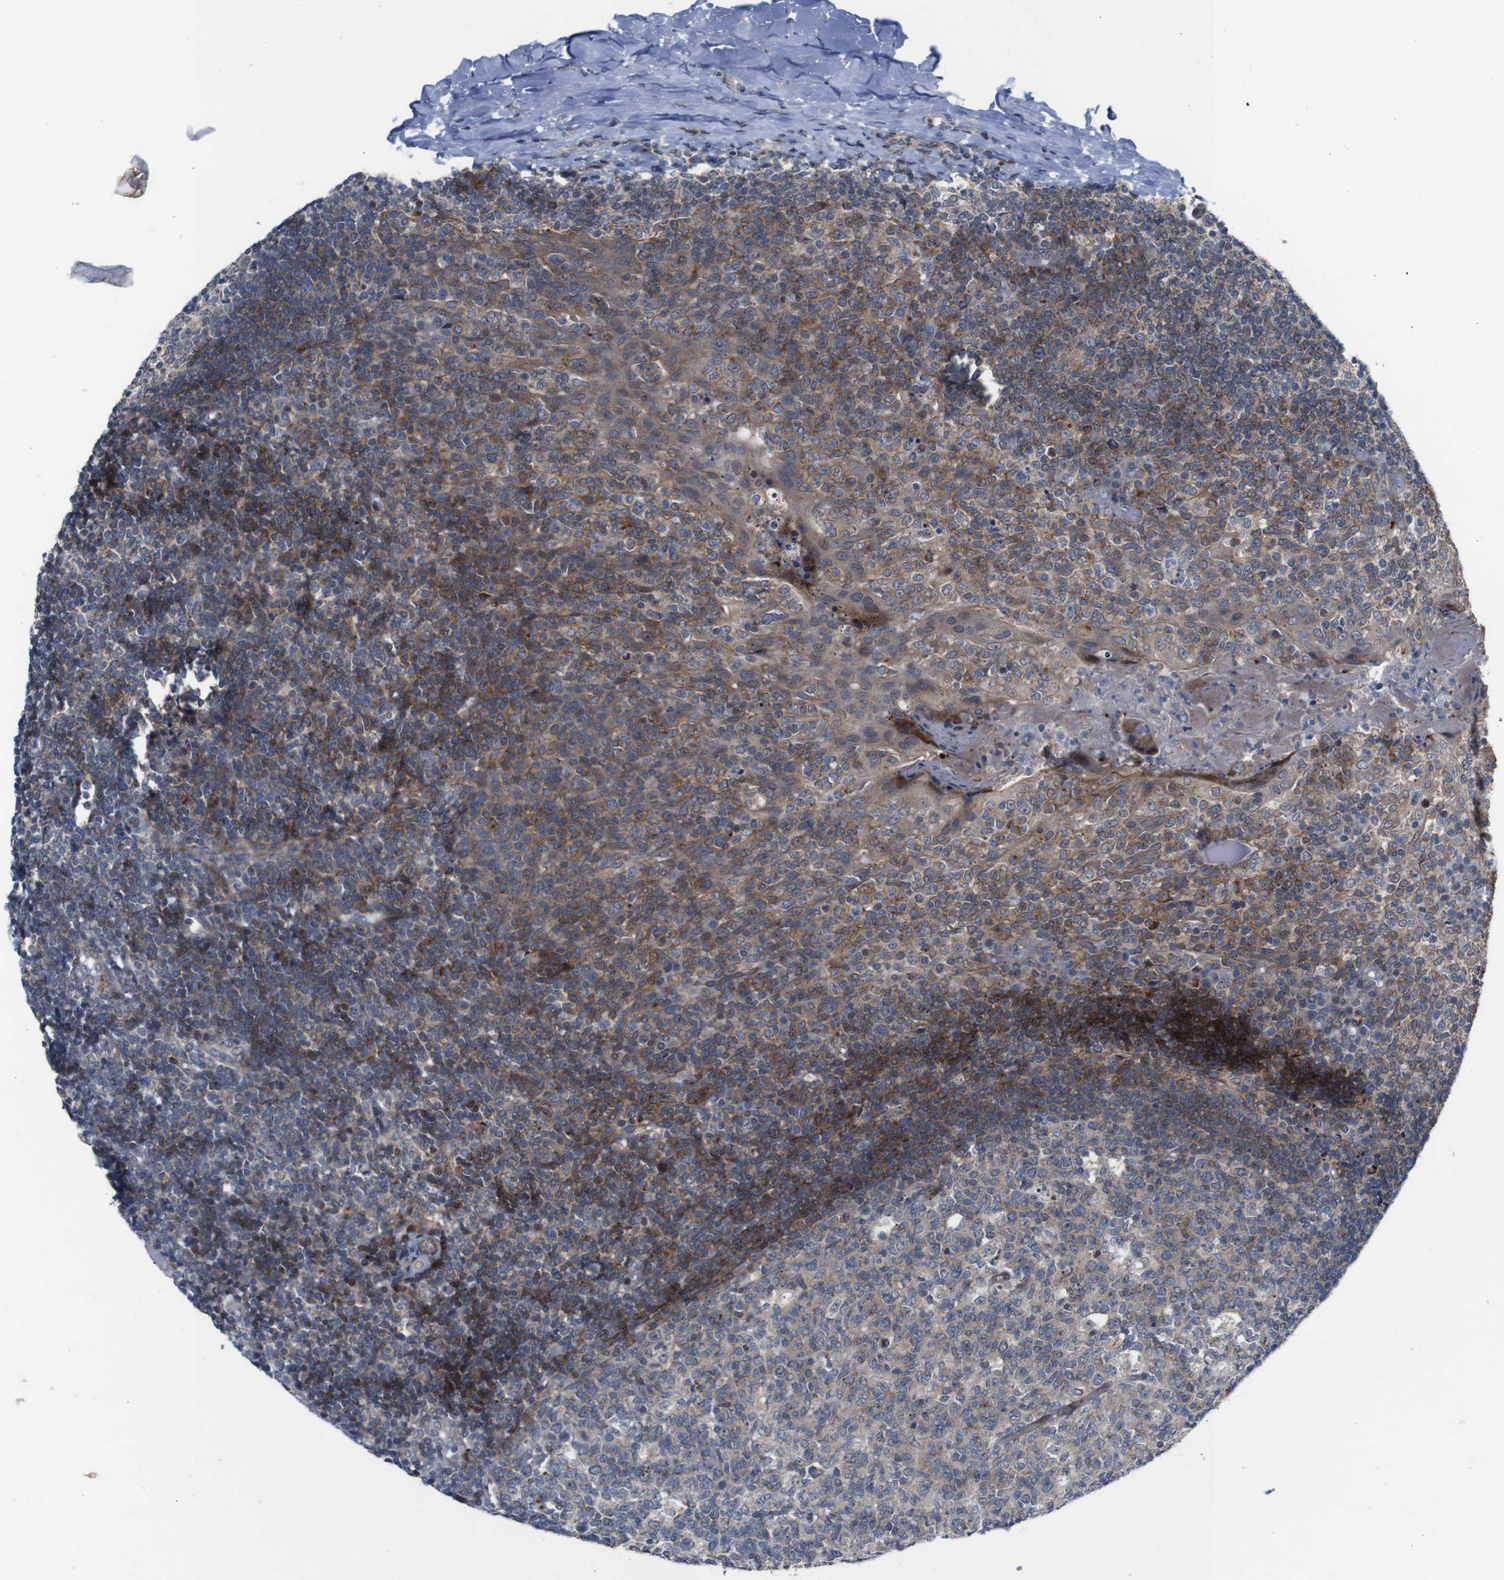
{"staining": {"intensity": "weak", "quantity": "25%-75%", "location": "cytoplasmic/membranous"}, "tissue": "tonsil", "cell_type": "Germinal center cells", "image_type": "normal", "snomed": [{"axis": "morphology", "description": "Normal tissue, NOS"}, {"axis": "topography", "description": "Tonsil"}], "caption": "Unremarkable tonsil was stained to show a protein in brown. There is low levels of weak cytoplasmic/membranous staining in about 25%-75% of germinal center cells.", "gene": "ATP7B", "patient": {"sex": "female", "age": 19}}